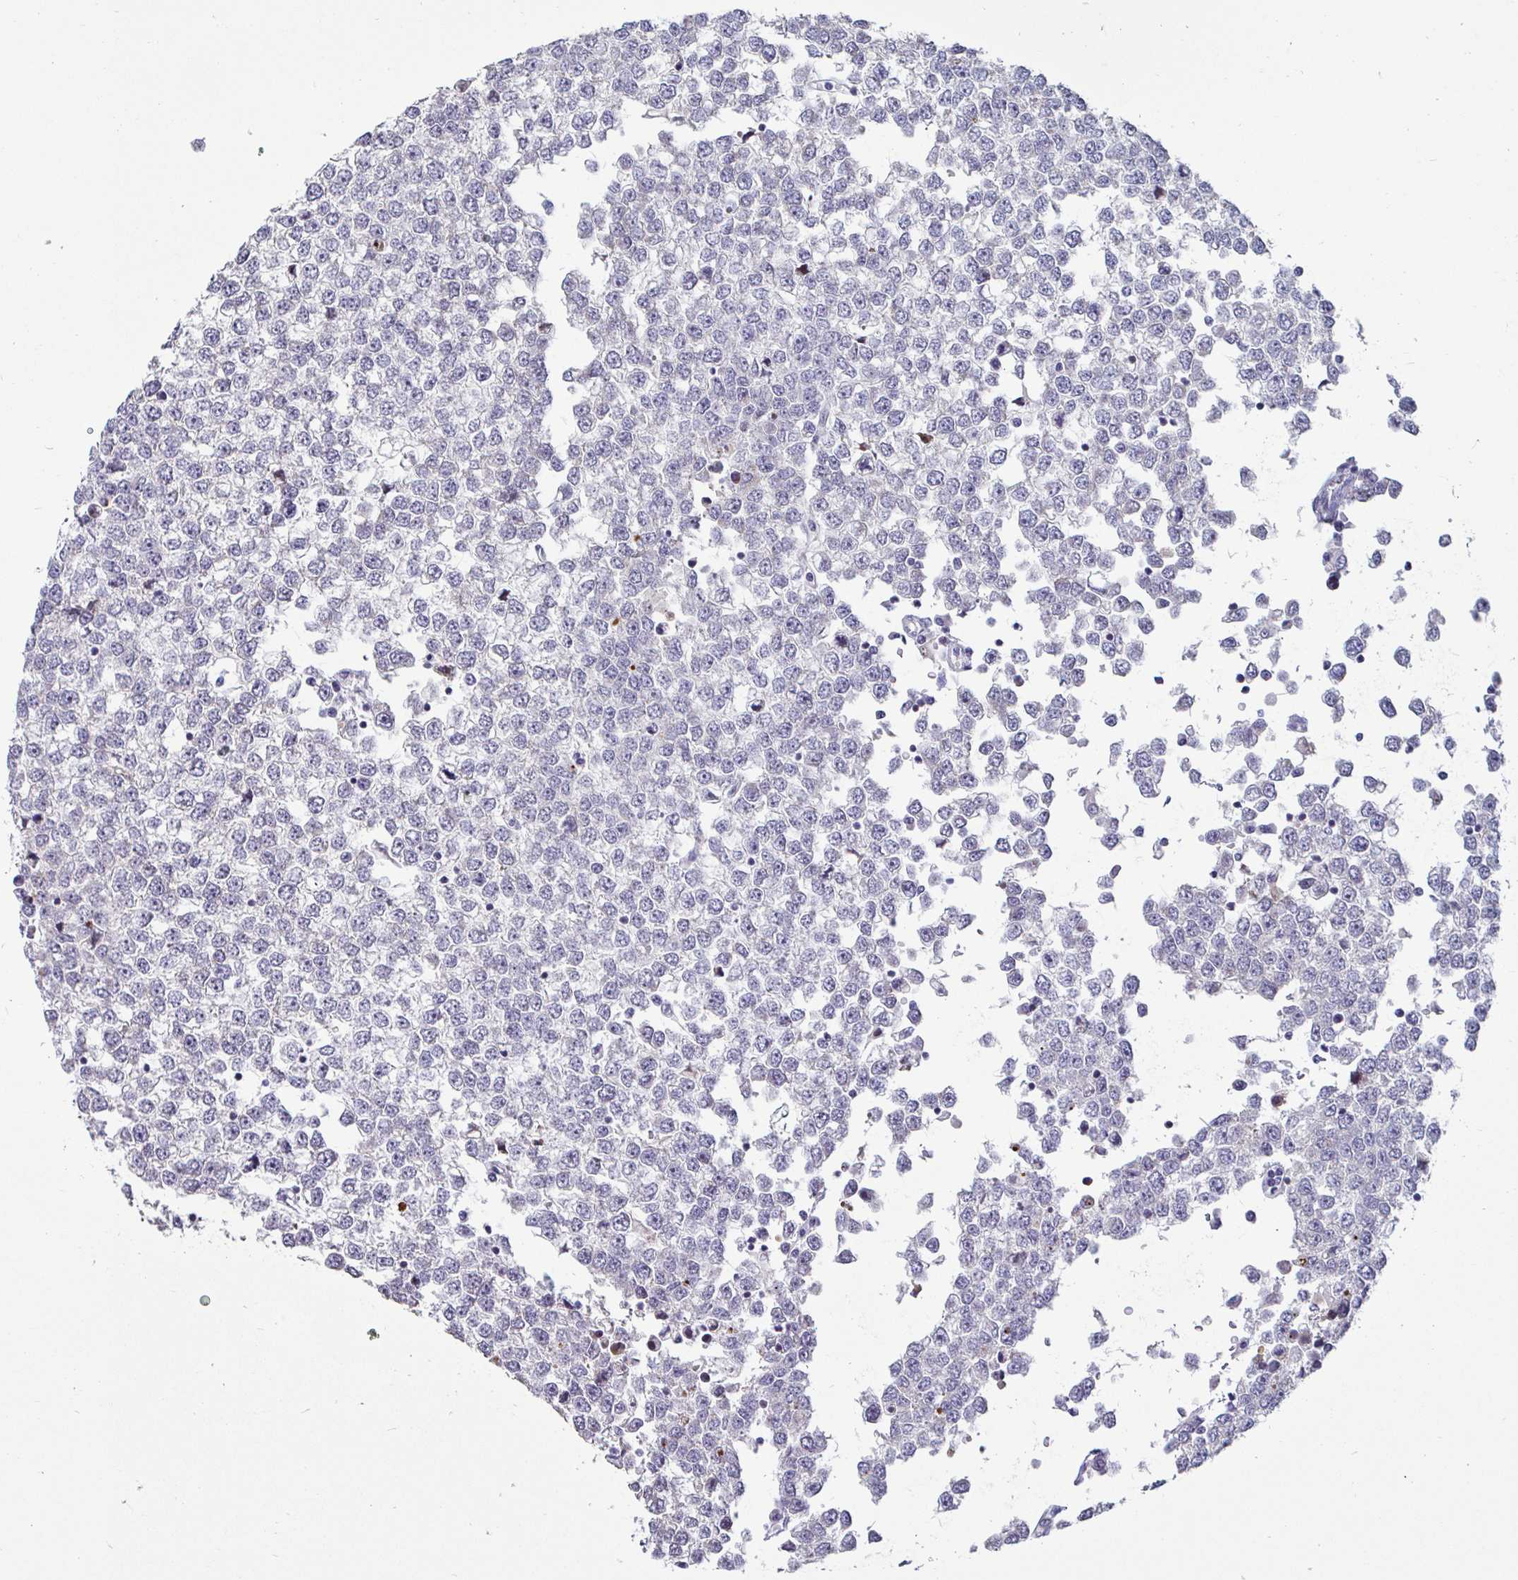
{"staining": {"intensity": "negative", "quantity": "none", "location": "none"}, "tissue": "testis cancer", "cell_type": "Tumor cells", "image_type": "cancer", "snomed": [{"axis": "morphology", "description": "Seminoma, NOS"}, {"axis": "topography", "description": "Testis"}], "caption": "Immunohistochemistry (IHC) photomicrograph of neoplastic tissue: human testis cancer (seminoma) stained with DAB reveals no significant protein positivity in tumor cells.", "gene": "GSTM1", "patient": {"sex": "male", "age": 65}}